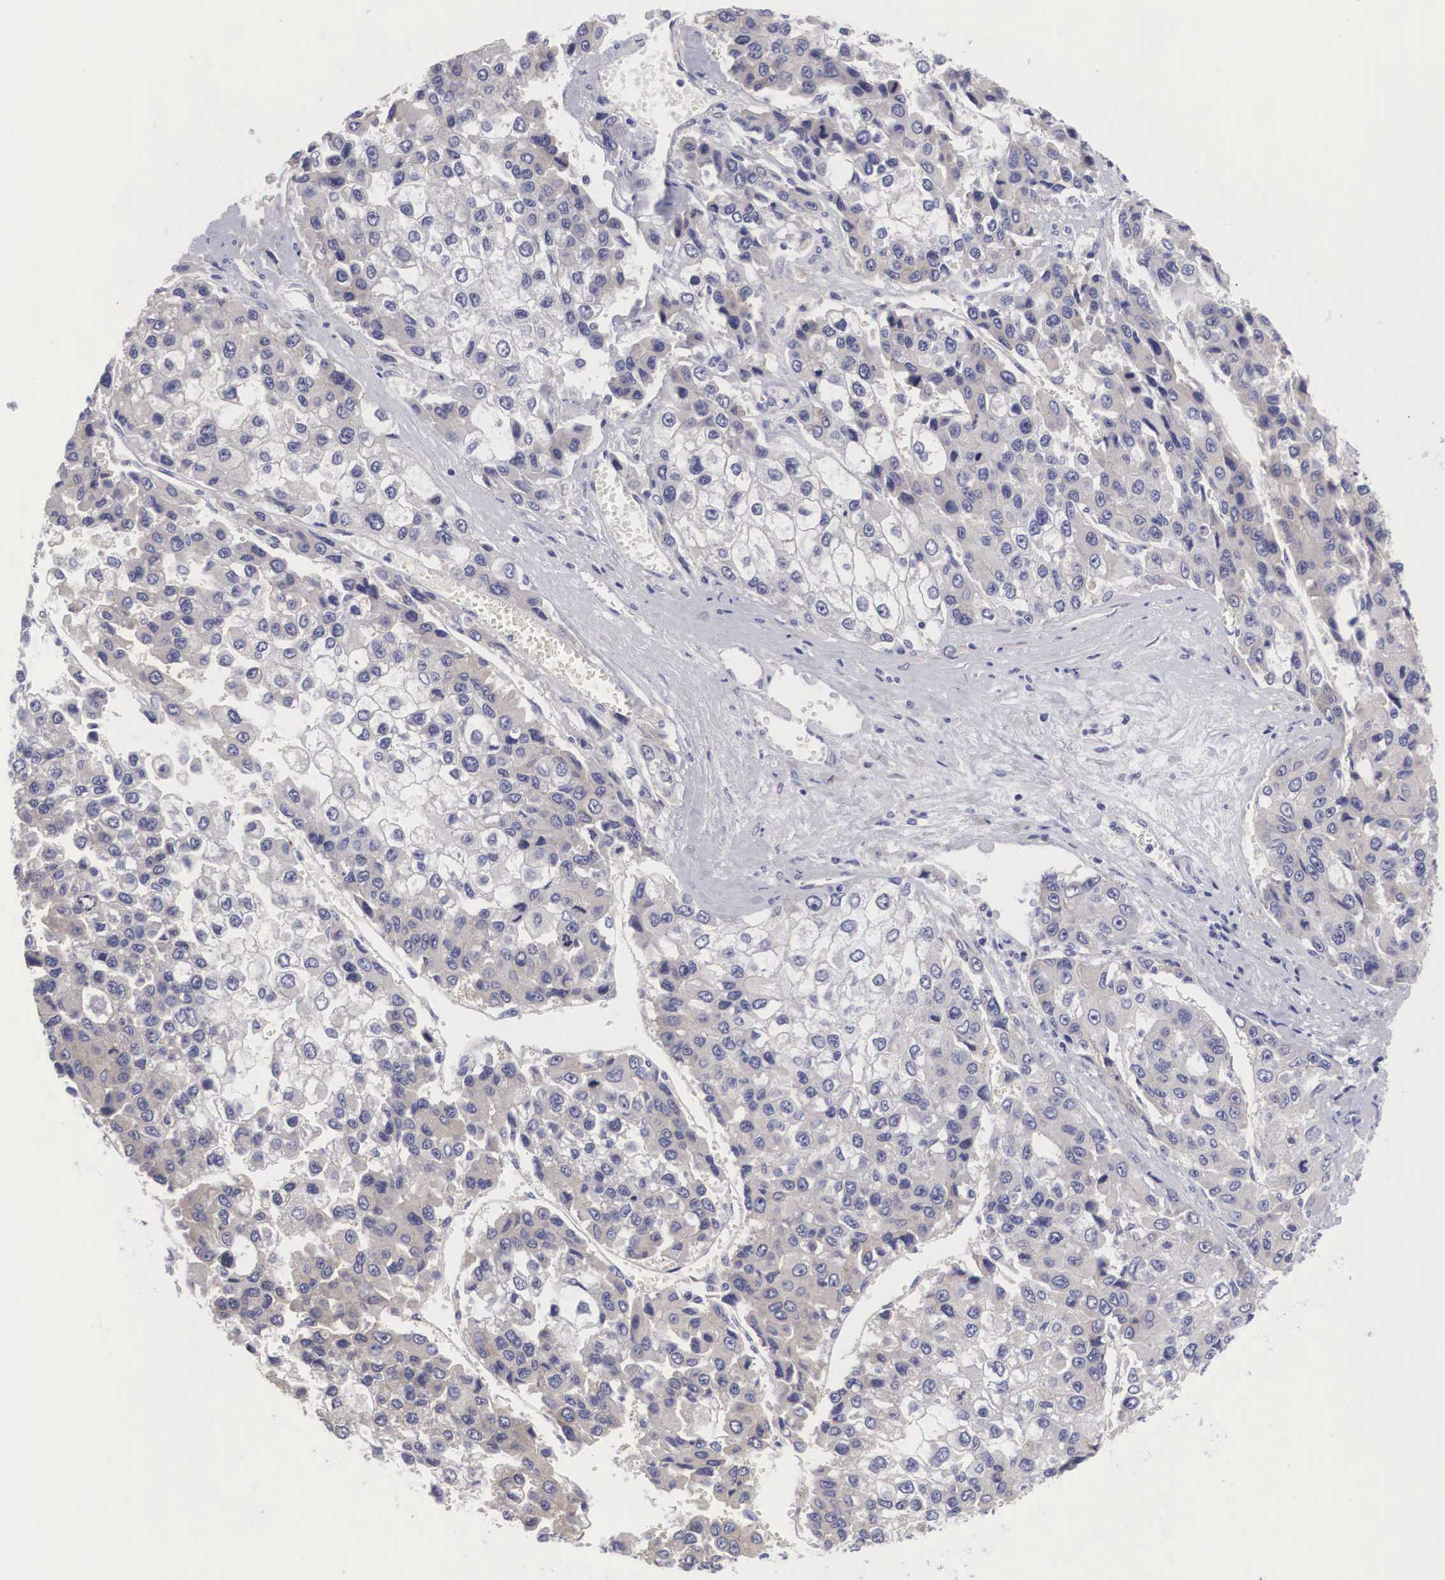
{"staining": {"intensity": "negative", "quantity": "none", "location": "none"}, "tissue": "liver cancer", "cell_type": "Tumor cells", "image_type": "cancer", "snomed": [{"axis": "morphology", "description": "Carcinoma, Hepatocellular, NOS"}, {"axis": "topography", "description": "Liver"}], "caption": "Tumor cells are negative for brown protein staining in liver hepatocellular carcinoma. (IHC, brightfield microscopy, high magnification).", "gene": "TXLNG", "patient": {"sex": "female", "age": 66}}